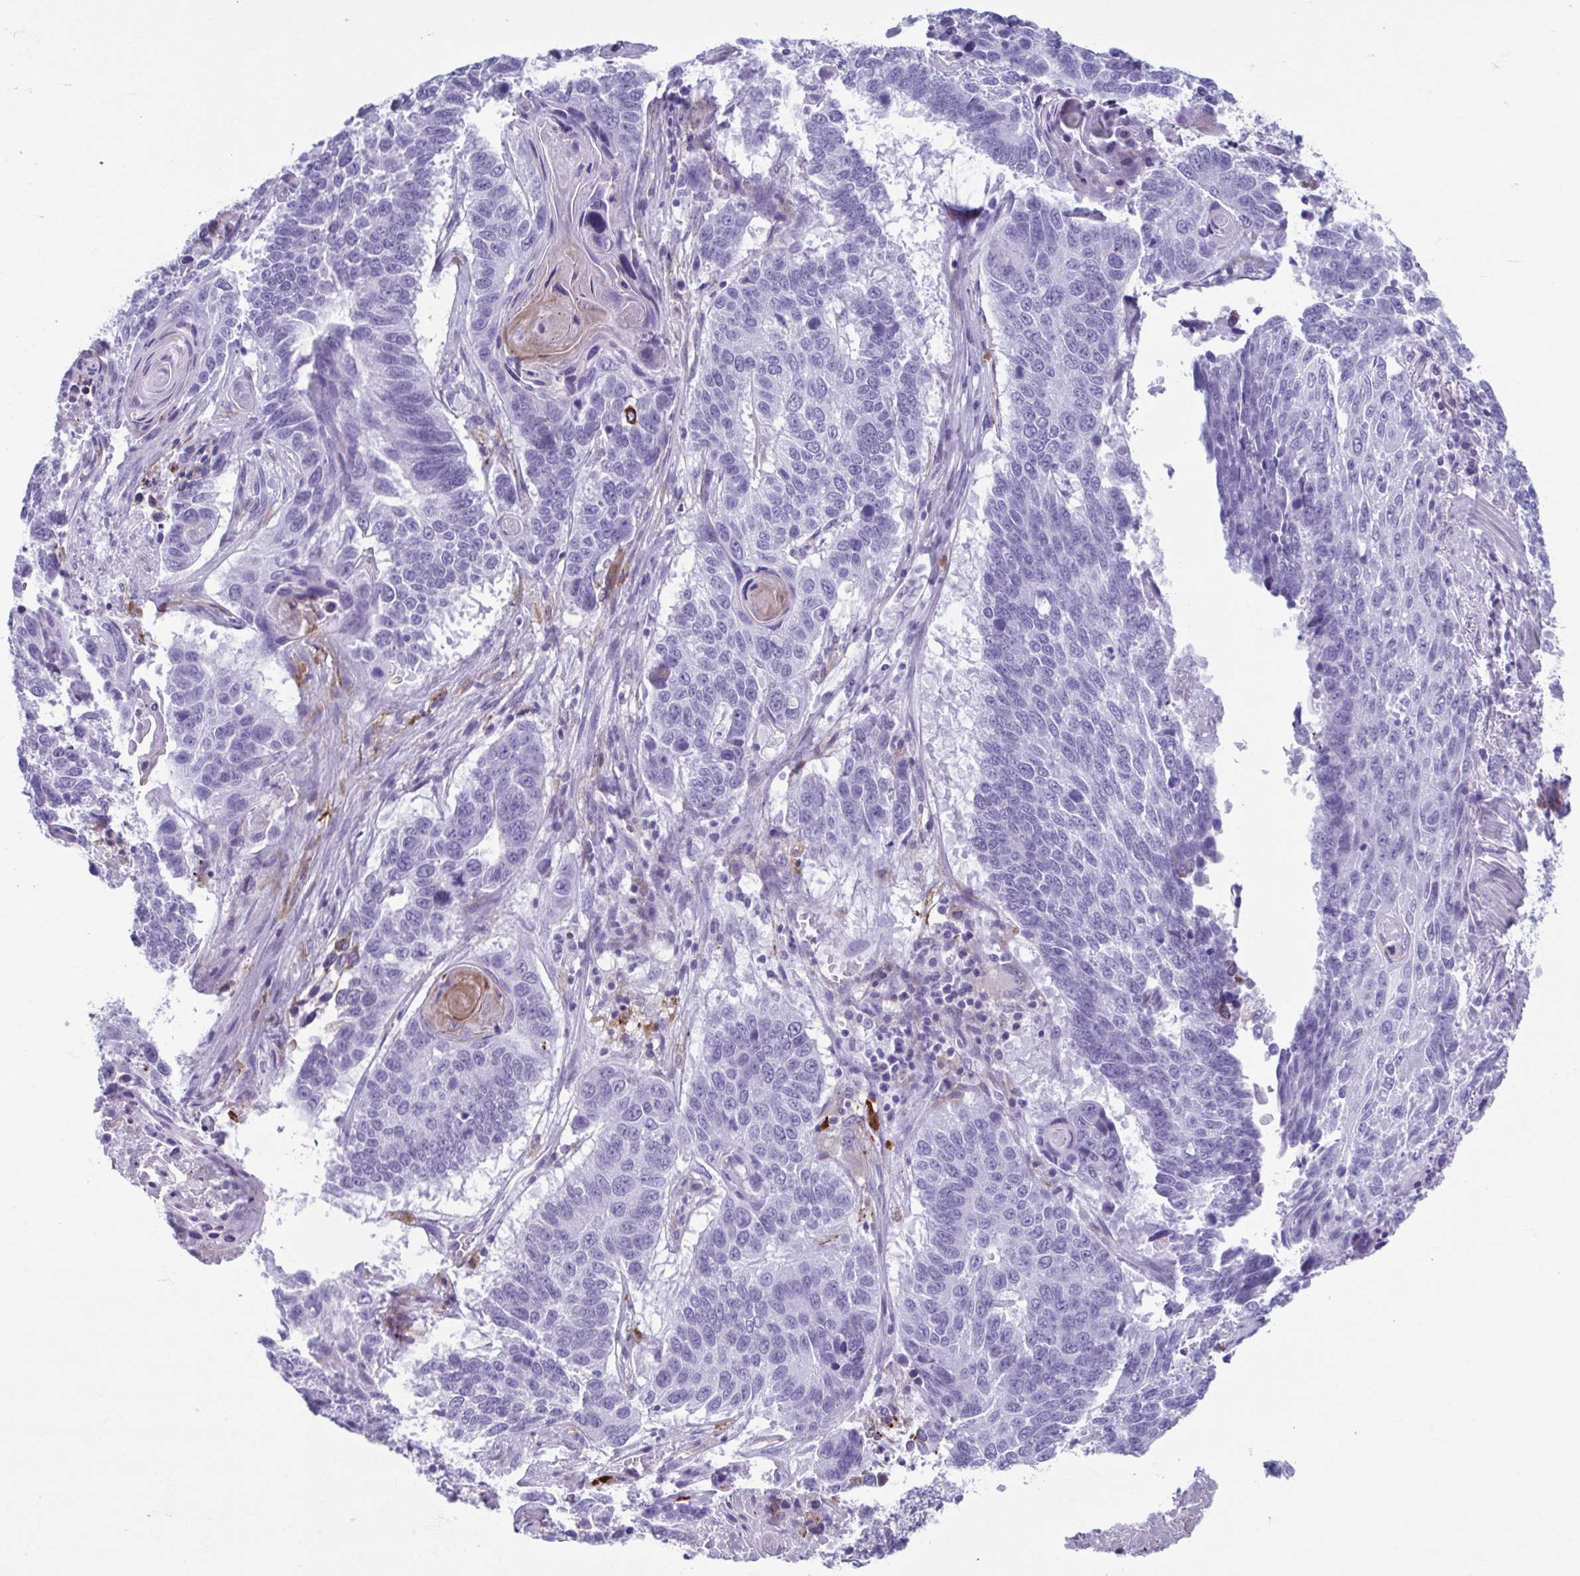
{"staining": {"intensity": "negative", "quantity": "none", "location": "none"}, "tissue": "lung cancer", "cell_type": "Tumor cells", "image_type": "cancer", "snomed": [{"axis": "morphology", "description": "Squamous cell carcinoma, NOS"}, {"axis": "topography", "description": "Lung"}], "caption": "This micrograph is of lung squamous cell carcinoma stained with immunohistochemistry to label a protein in brown with the nuclei are counter-stained blue. There is no positivity in tumor cells. Brightfield microscopy of immunohistochemistry stained with DAB (brown) and hematoxylin (blue), captured at high magnification.", "gene": "TCEAL3", "patient": {"sex": "male", "age": 73}}